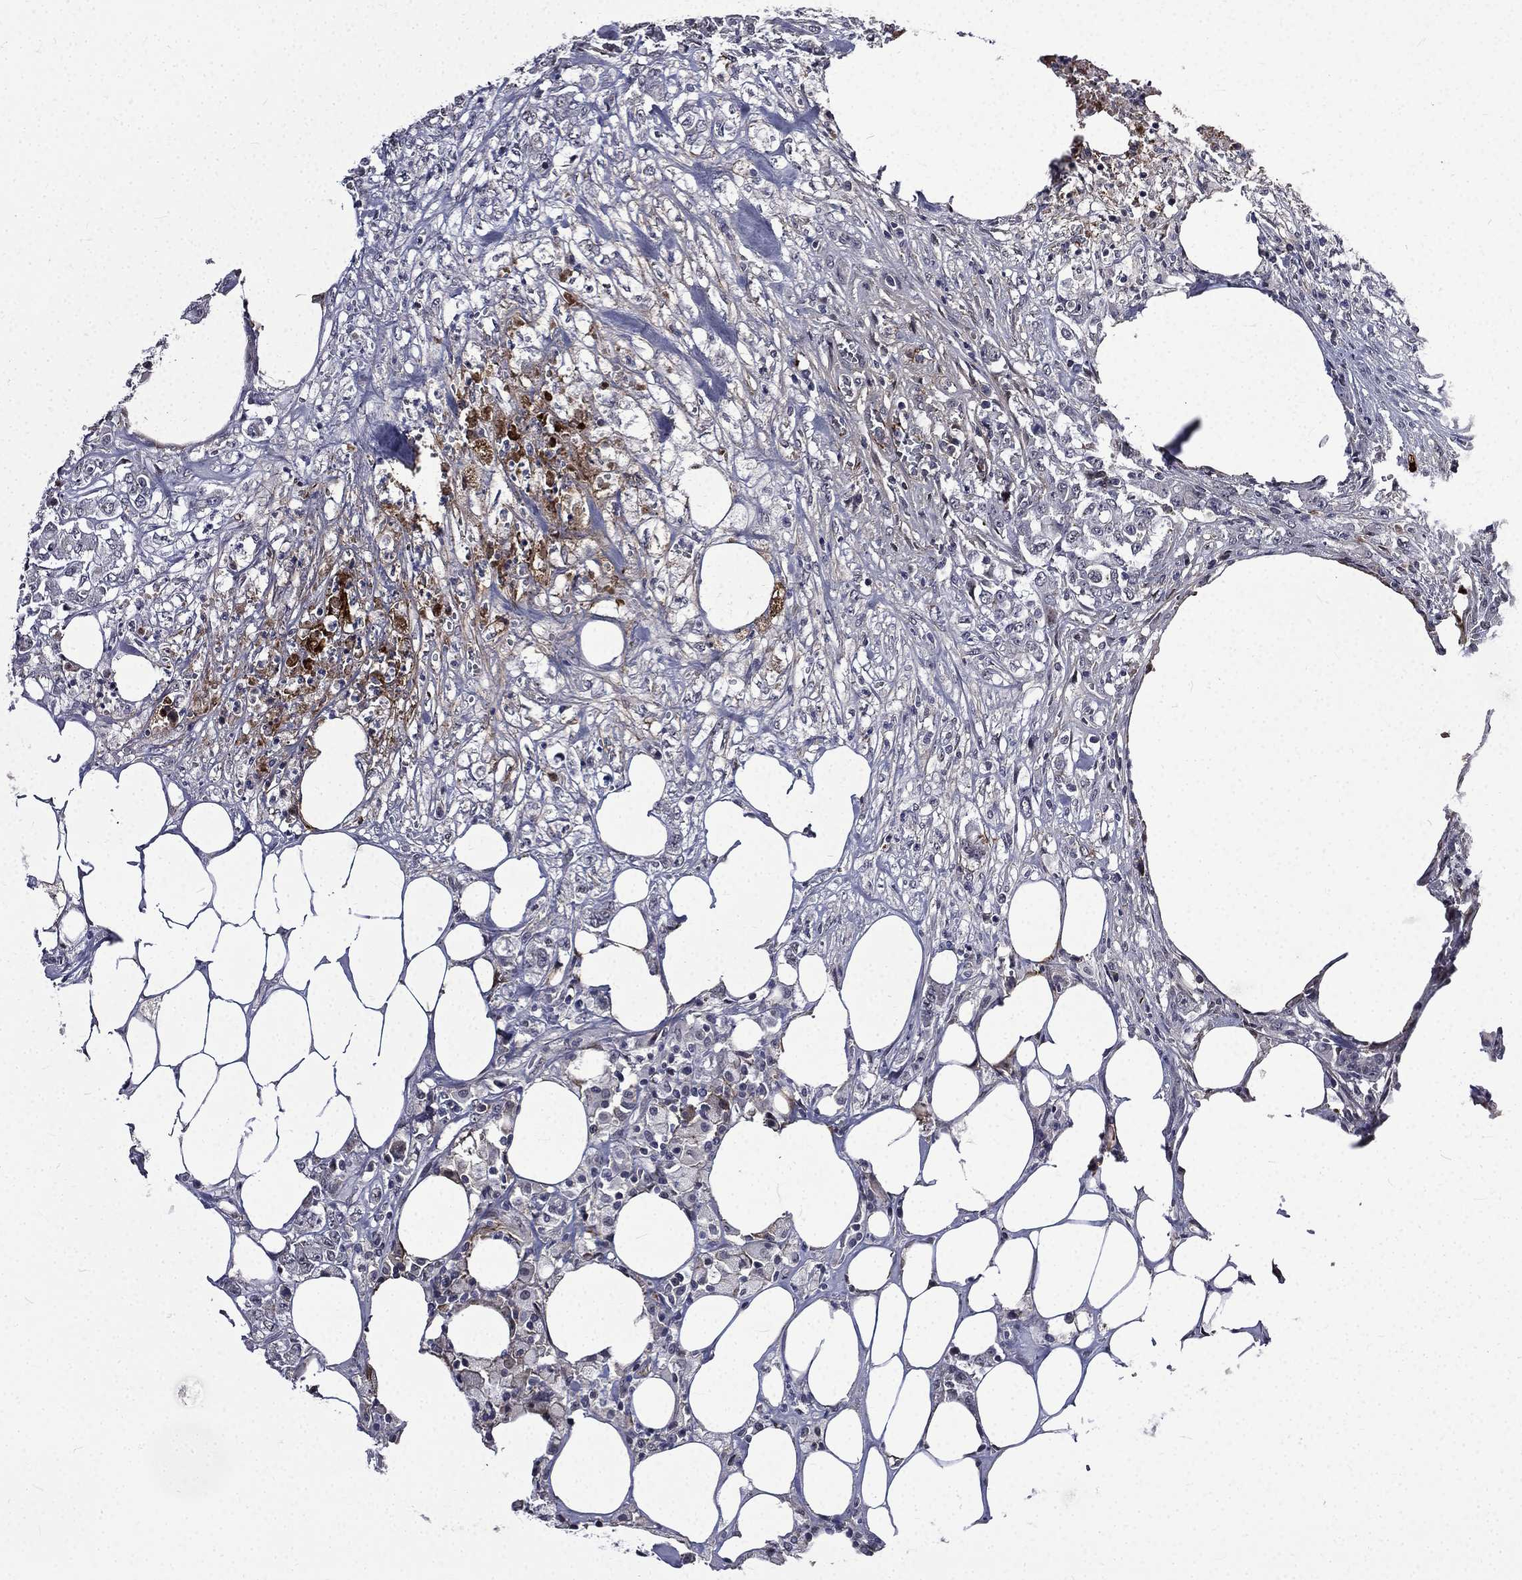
{"staining": {"intensity": "negative", "quantity": "none", "location": "none"}, "tissue": "colorectal cancer", "cell_type": "Tumor cells", "image_type": "cancer", "snomed": [{"axis": "morphology", "description": "Adenocarcinoma, NOS"}, {"axis": "topography", "description": "Colon"}], "caption": "IHC histopathology image of neoplastic tissue: human colorectal cancer (adenocarcinoma) stained with DAB (3,3'-diaminobenzidine) displays no significant protein staining in tumor cells.", "gene": "FGG", "patient": {"sex": "female", "age": 48}}